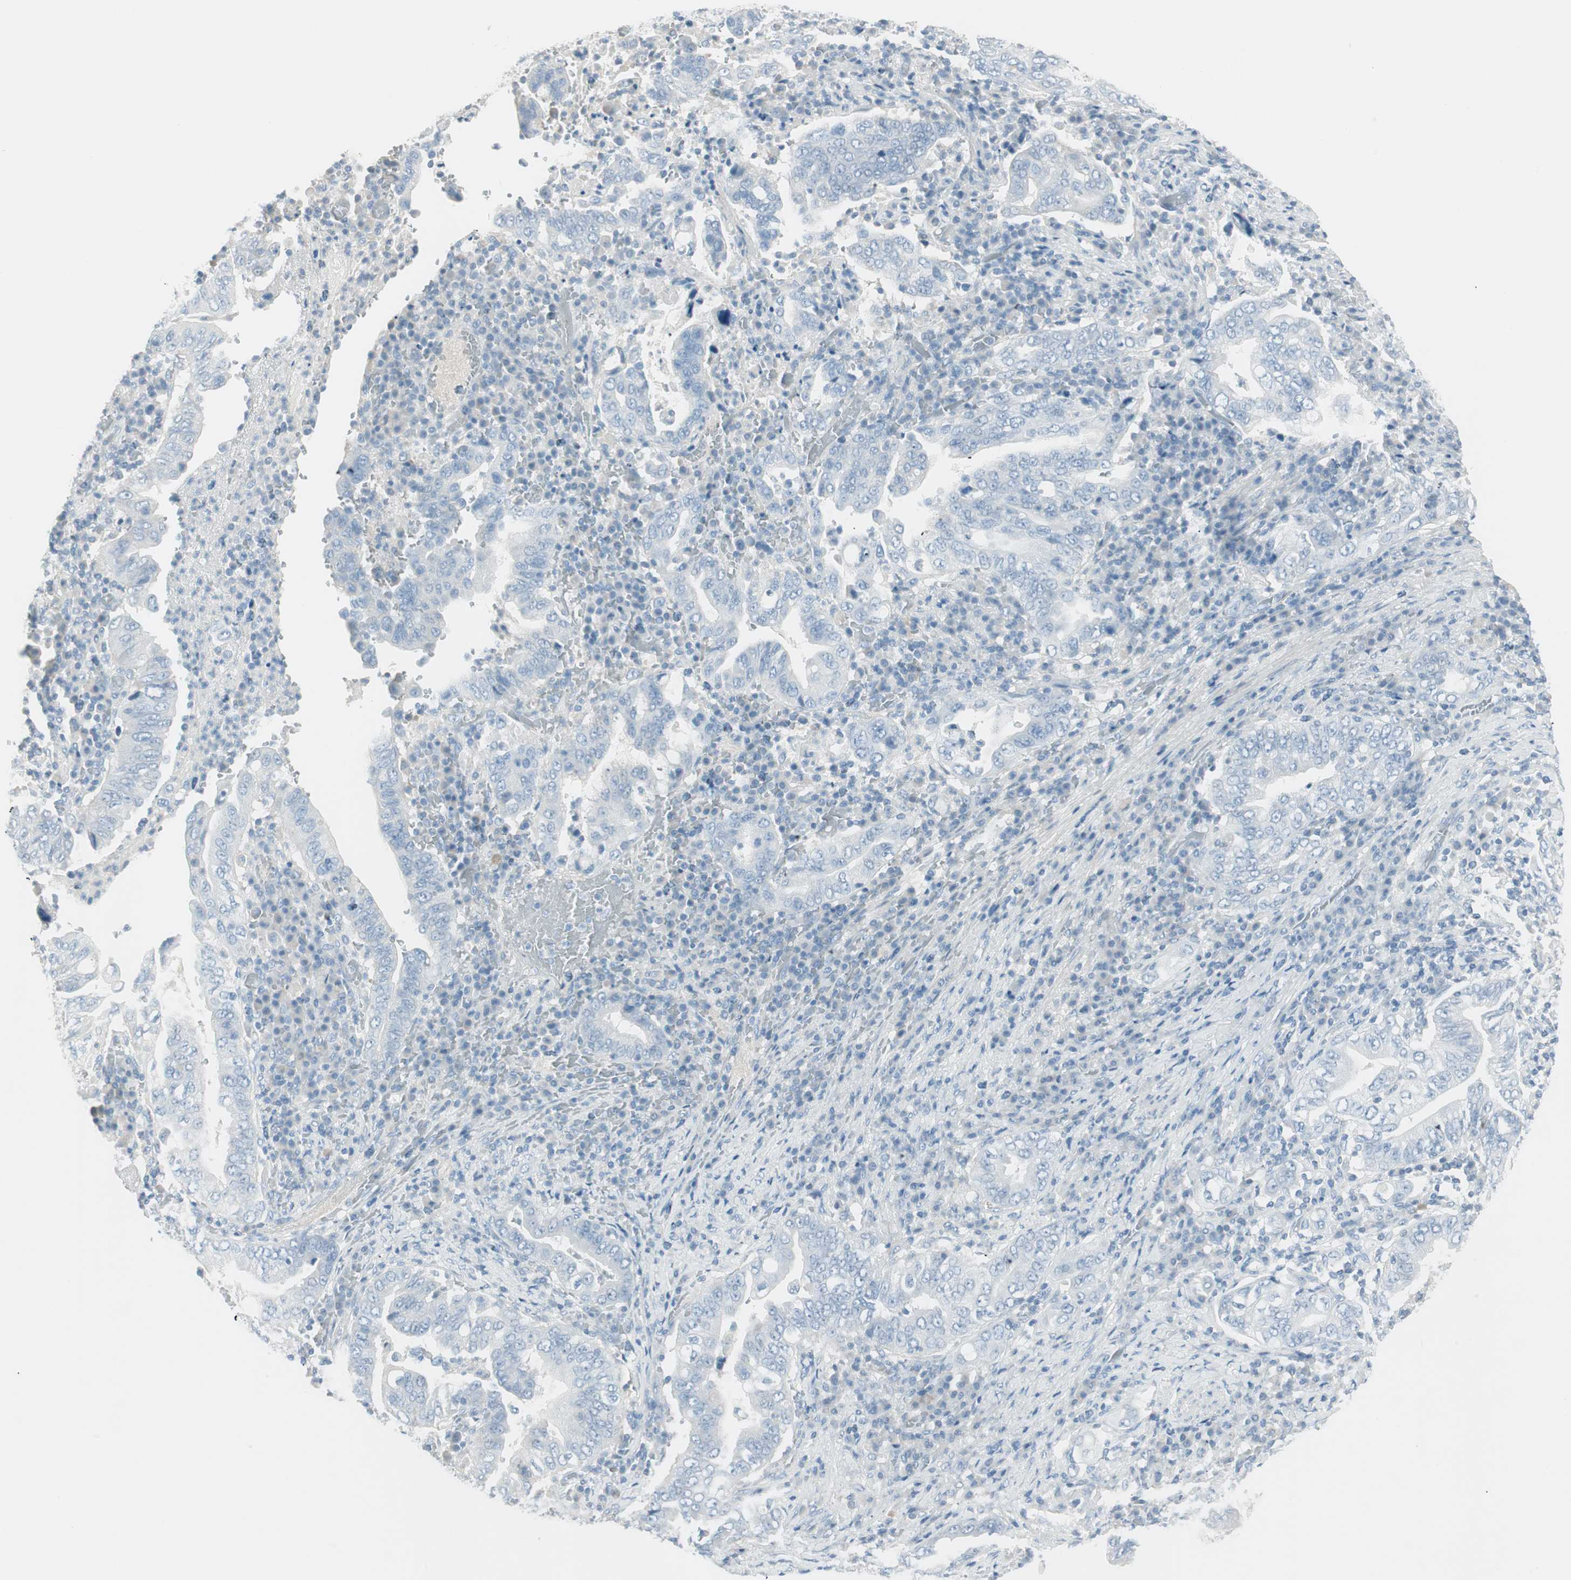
{"staining": {"intensity": "negative", "quantity": "none", "location": "none"}, "tissue": "stomach cancer", "cell_type": "Tumor cells", "image_type": "cancer", "snomed": [{"axis": "morphology", "description": "Normal tissue, NOS"}, {"axis": "morphology", "description": "Adenocarcinoma, NOS"}, {"axis": "topography", "description": "Esophagus"}, {"axis": "topography", "description": "Stomach, upper"}, {"axis": "topography", "description": "Peripheral nerve tissue"}], "caption": "The photomicrograph reveals no significant expression in tumor cells of stomach adenocarcinoma.", "gene": "ITLN2", "patient": {"sex": "male", "age": 62}}